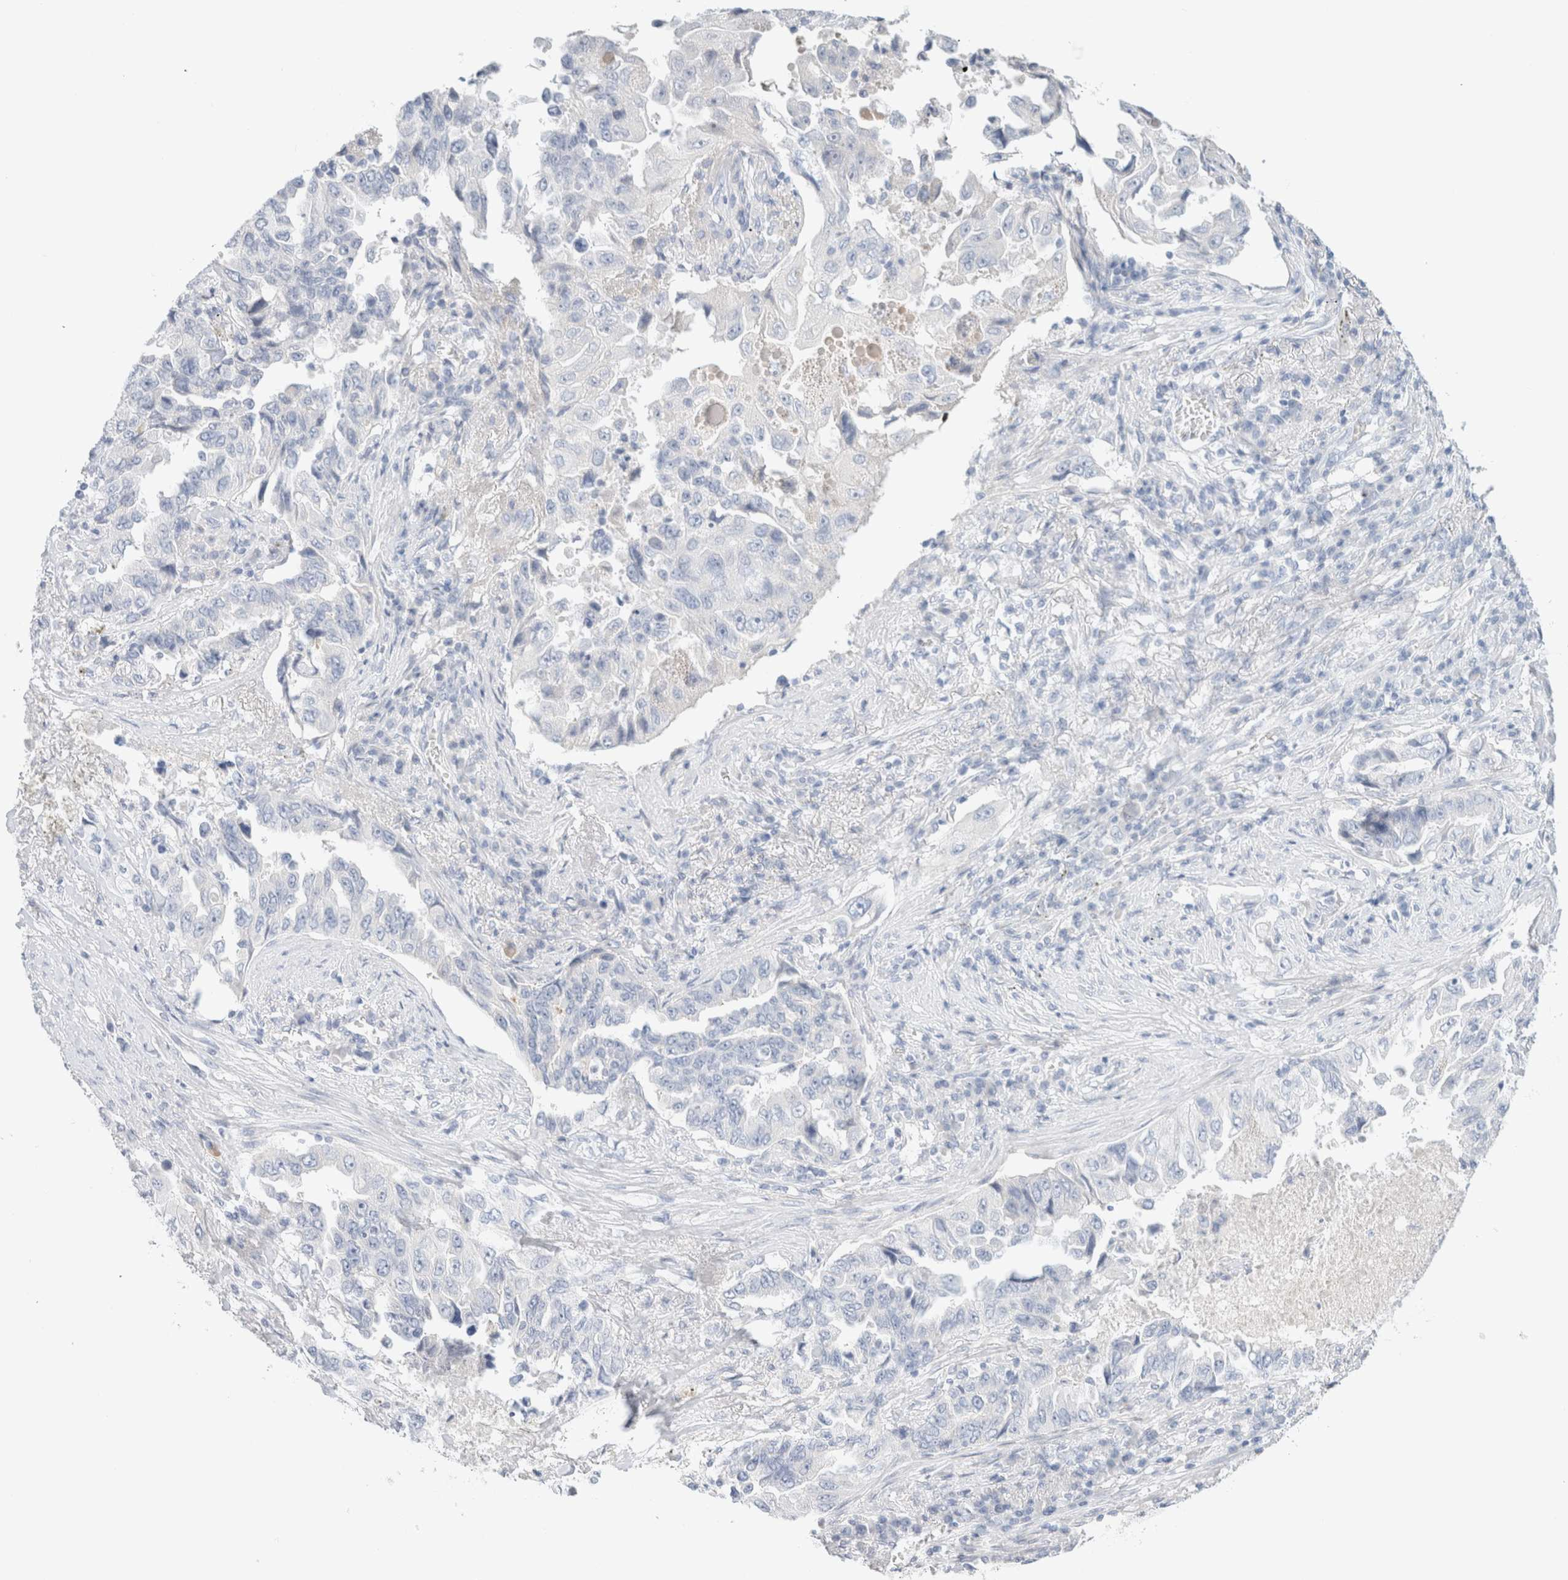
{"staining": {"intensity": "negative", "quantity": "none", "location": "none"}, "tissue": "lung cancer", "cell_type": "Tumor cells", "image_type": "cancer", "snomed": [{"axis": "morphology", "description": "Adenocarcinoma, NOS"}, {"axis": "topography", "description": "Lung"}], "caption": "Tumor cells are negative for brown protein staining in lung adenocarcinoma.", "gene": "CPQ", "patient": {"sex": "female", "age": 51}}